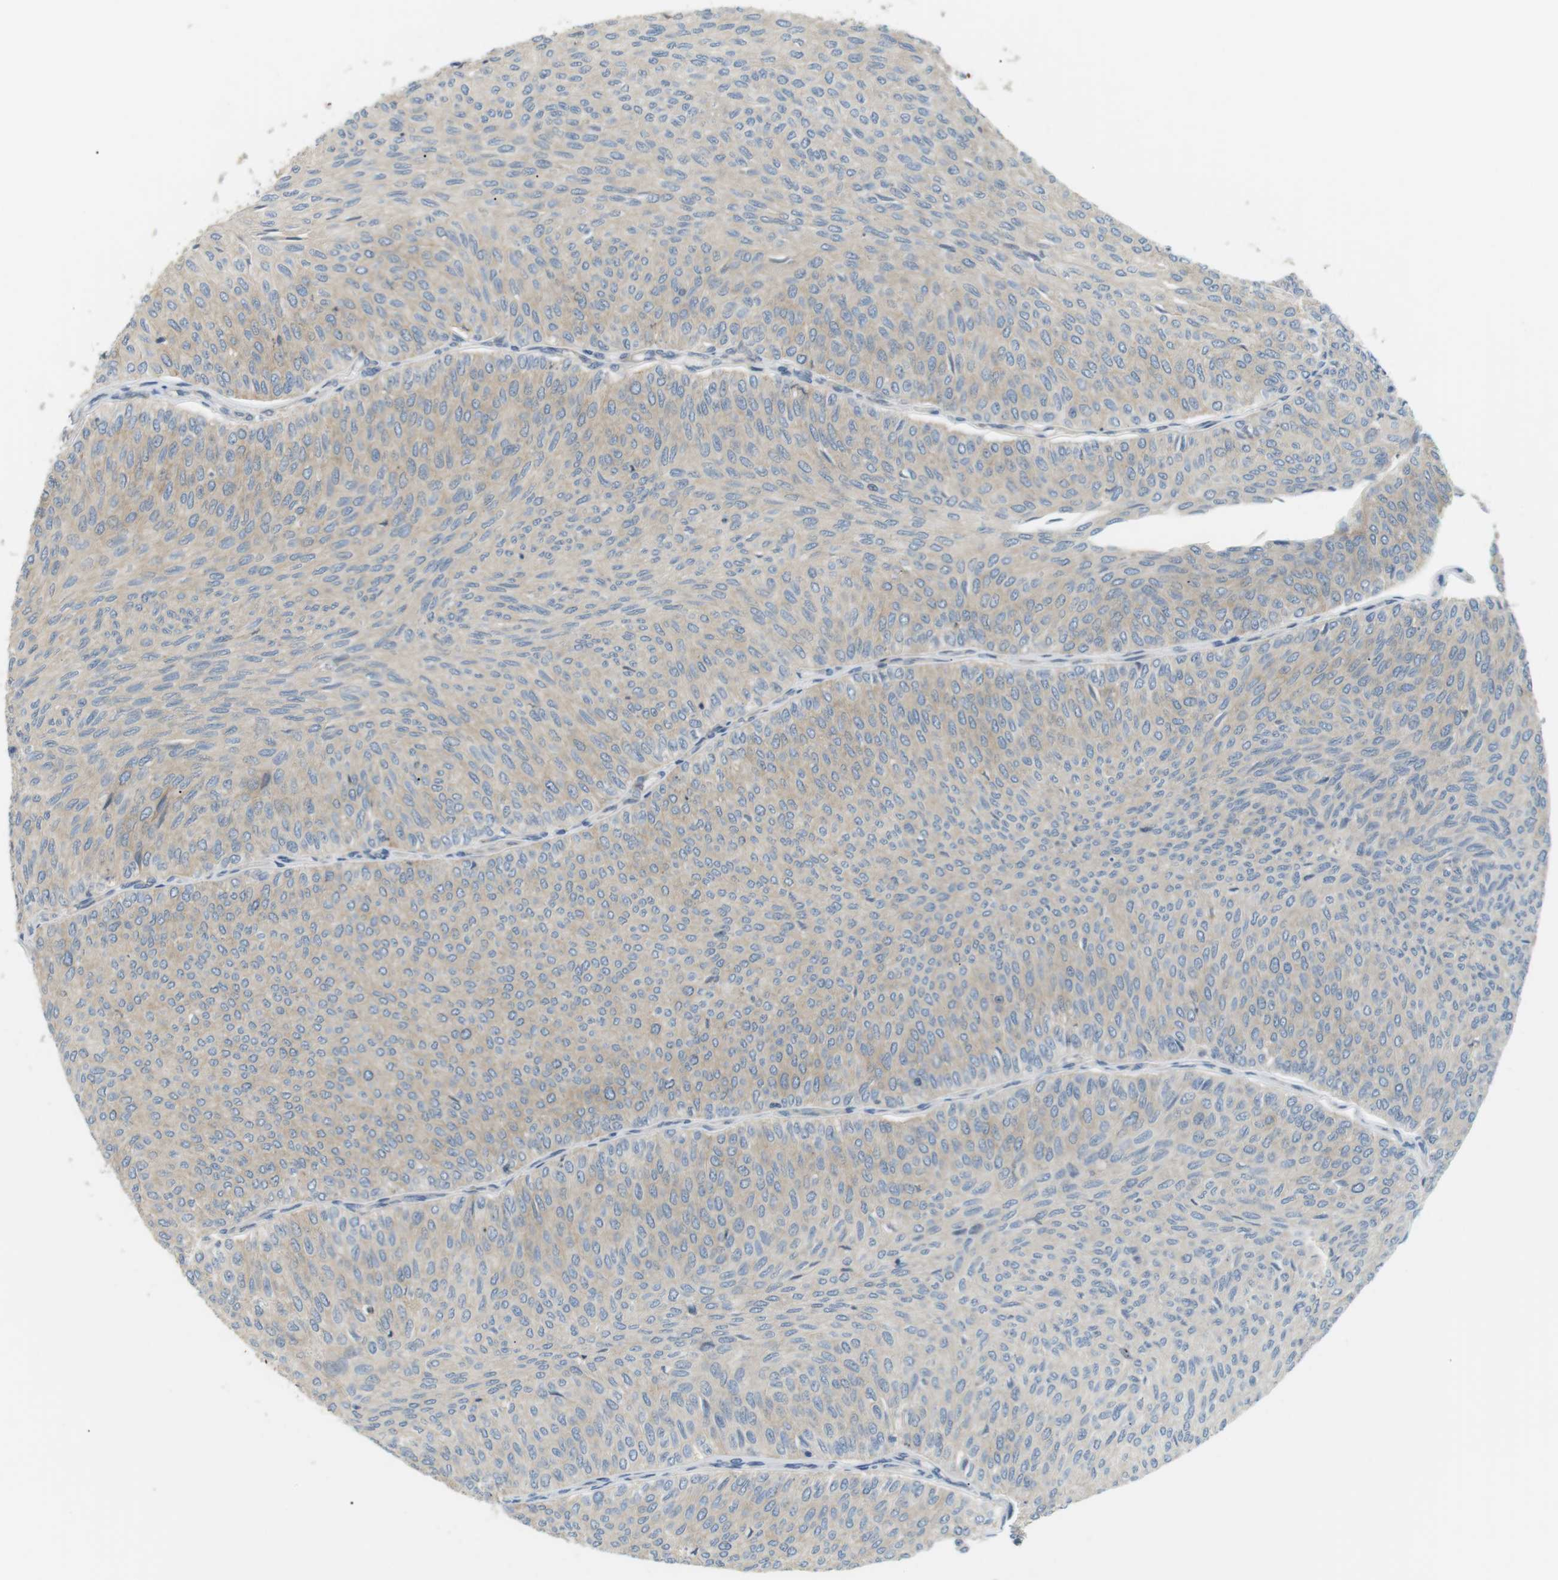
{"staining": {"intensity": "weak", "quantity": ">75%", "location": "cytoplasmic/membranous"}, "tissue": "urothelial cancer", "cell_type": "Tumor cells", "image_type": "cancer", "snomed": [{"axis": "morphology", "description": "Urothelial carcinoma, Low grade"}, {"axis": "topography", "description": "Urinary bladder"}], "caption": "The image demonstrates staining of urothelial carcinoma (low-grade), revealing weak cytoplasmic/membranous protein positivity (brown color) within tumor cells. The protein of interest is stained brown, and the nuclei are stained in blue (DAB (3,3'-diaminobenzidine) IHC with brightfield microscopy, high magnification).", "gene": "TMEM200A", "patient": {"sex": "male", "age": 78}}